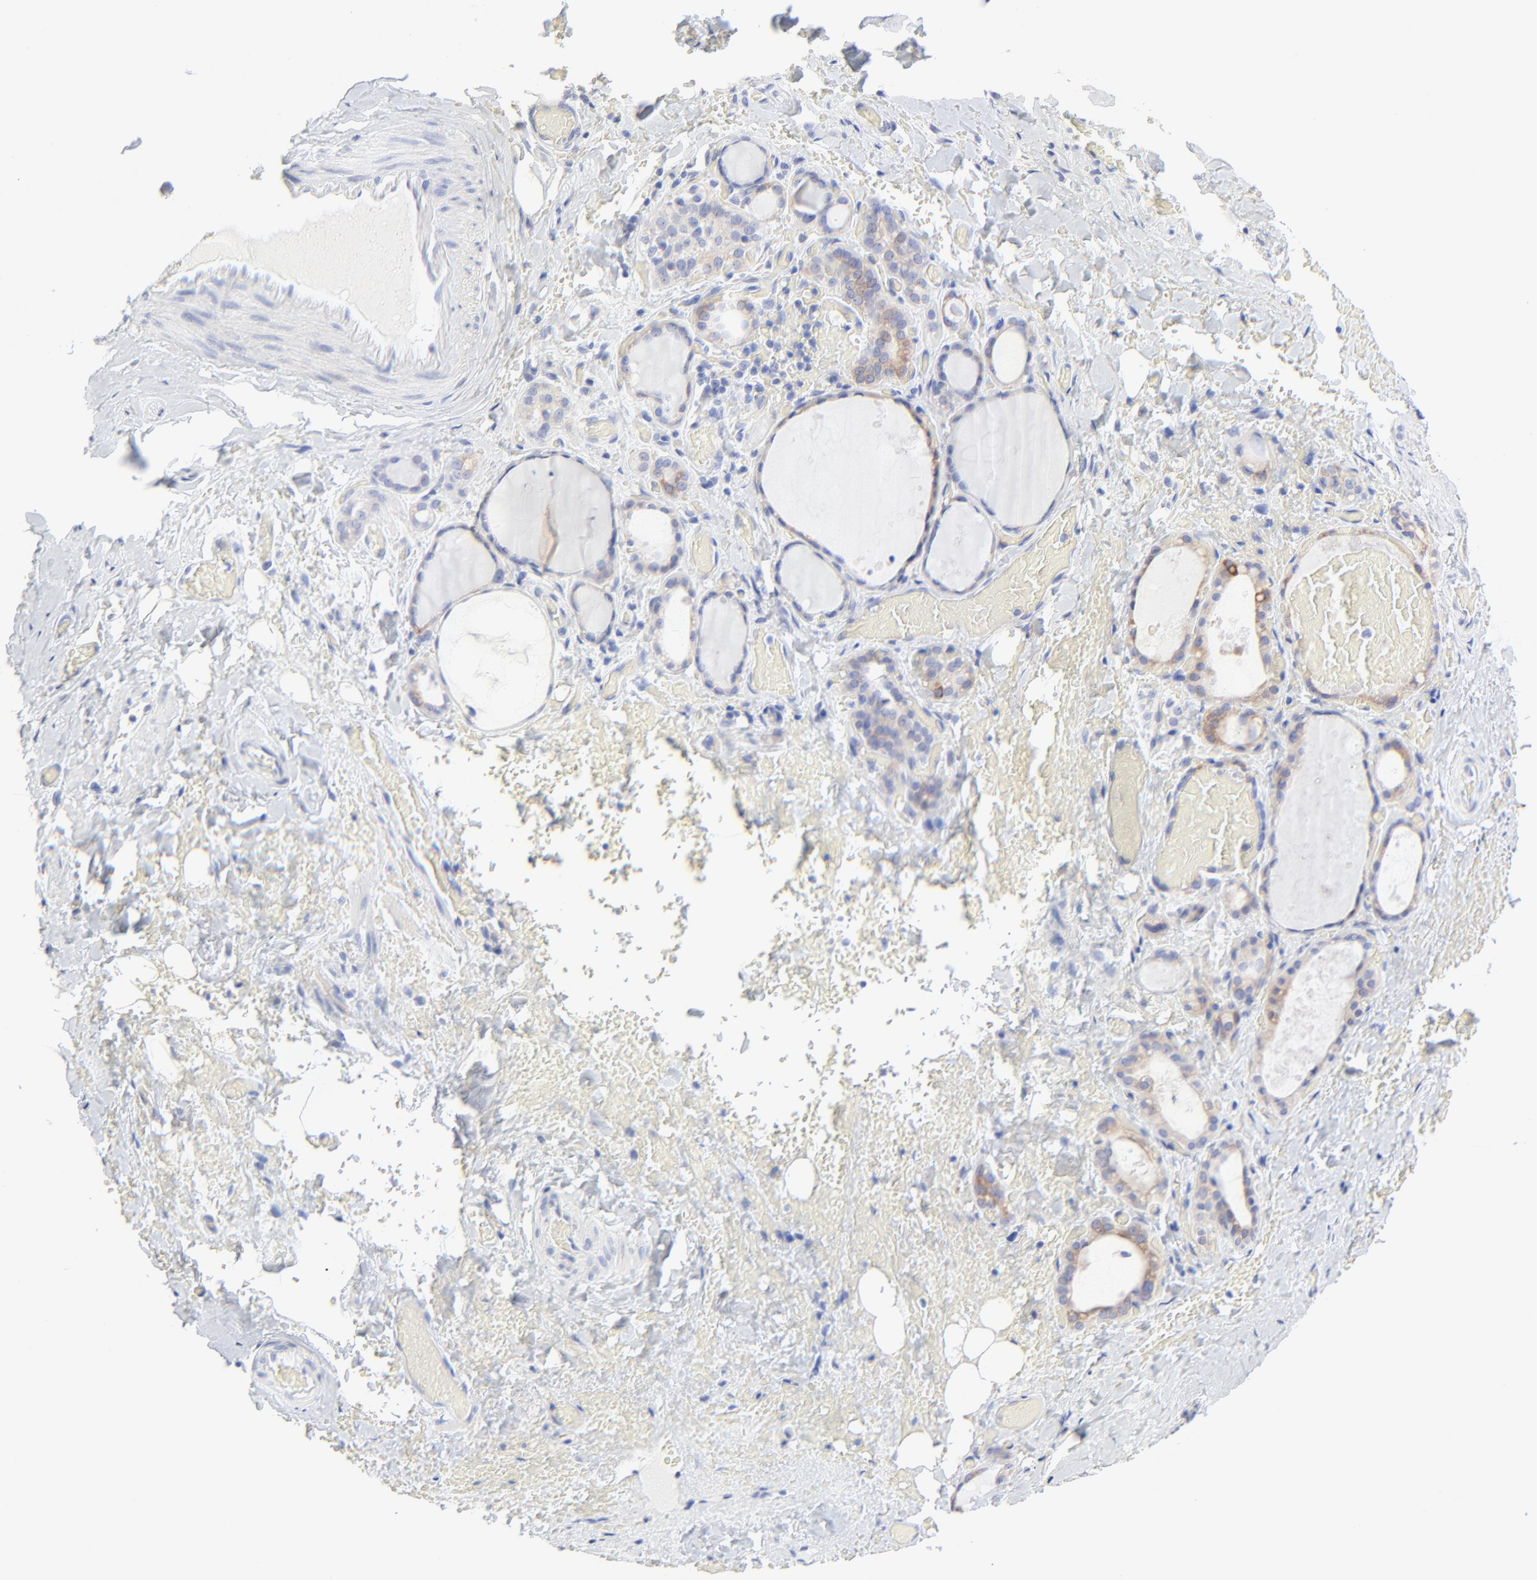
{"staining": {"intensity": "moderate", "quantity": ">75%", "location": "cytoplasmic/membranous"}, "tissue": "thyroid gland", "cell_type": "Glandular cells", "image_type": "normal", "snomed": [{"axis": "morphology", "description": "Normal tissue, NOS"}, {"axis": "topography", "description": "Thyroid gland"}], "caption": "Immunohistochemistry (IHC) of benign human thyroid gland exhibits medium levels of moderate cytoplasmic/membranous staining in about >75% of glandular cells. (Brightfield microscopy of DAB IHC at high magnification).", "gene": "PSD3", "patient": {"sex": "male", "age": 61}}